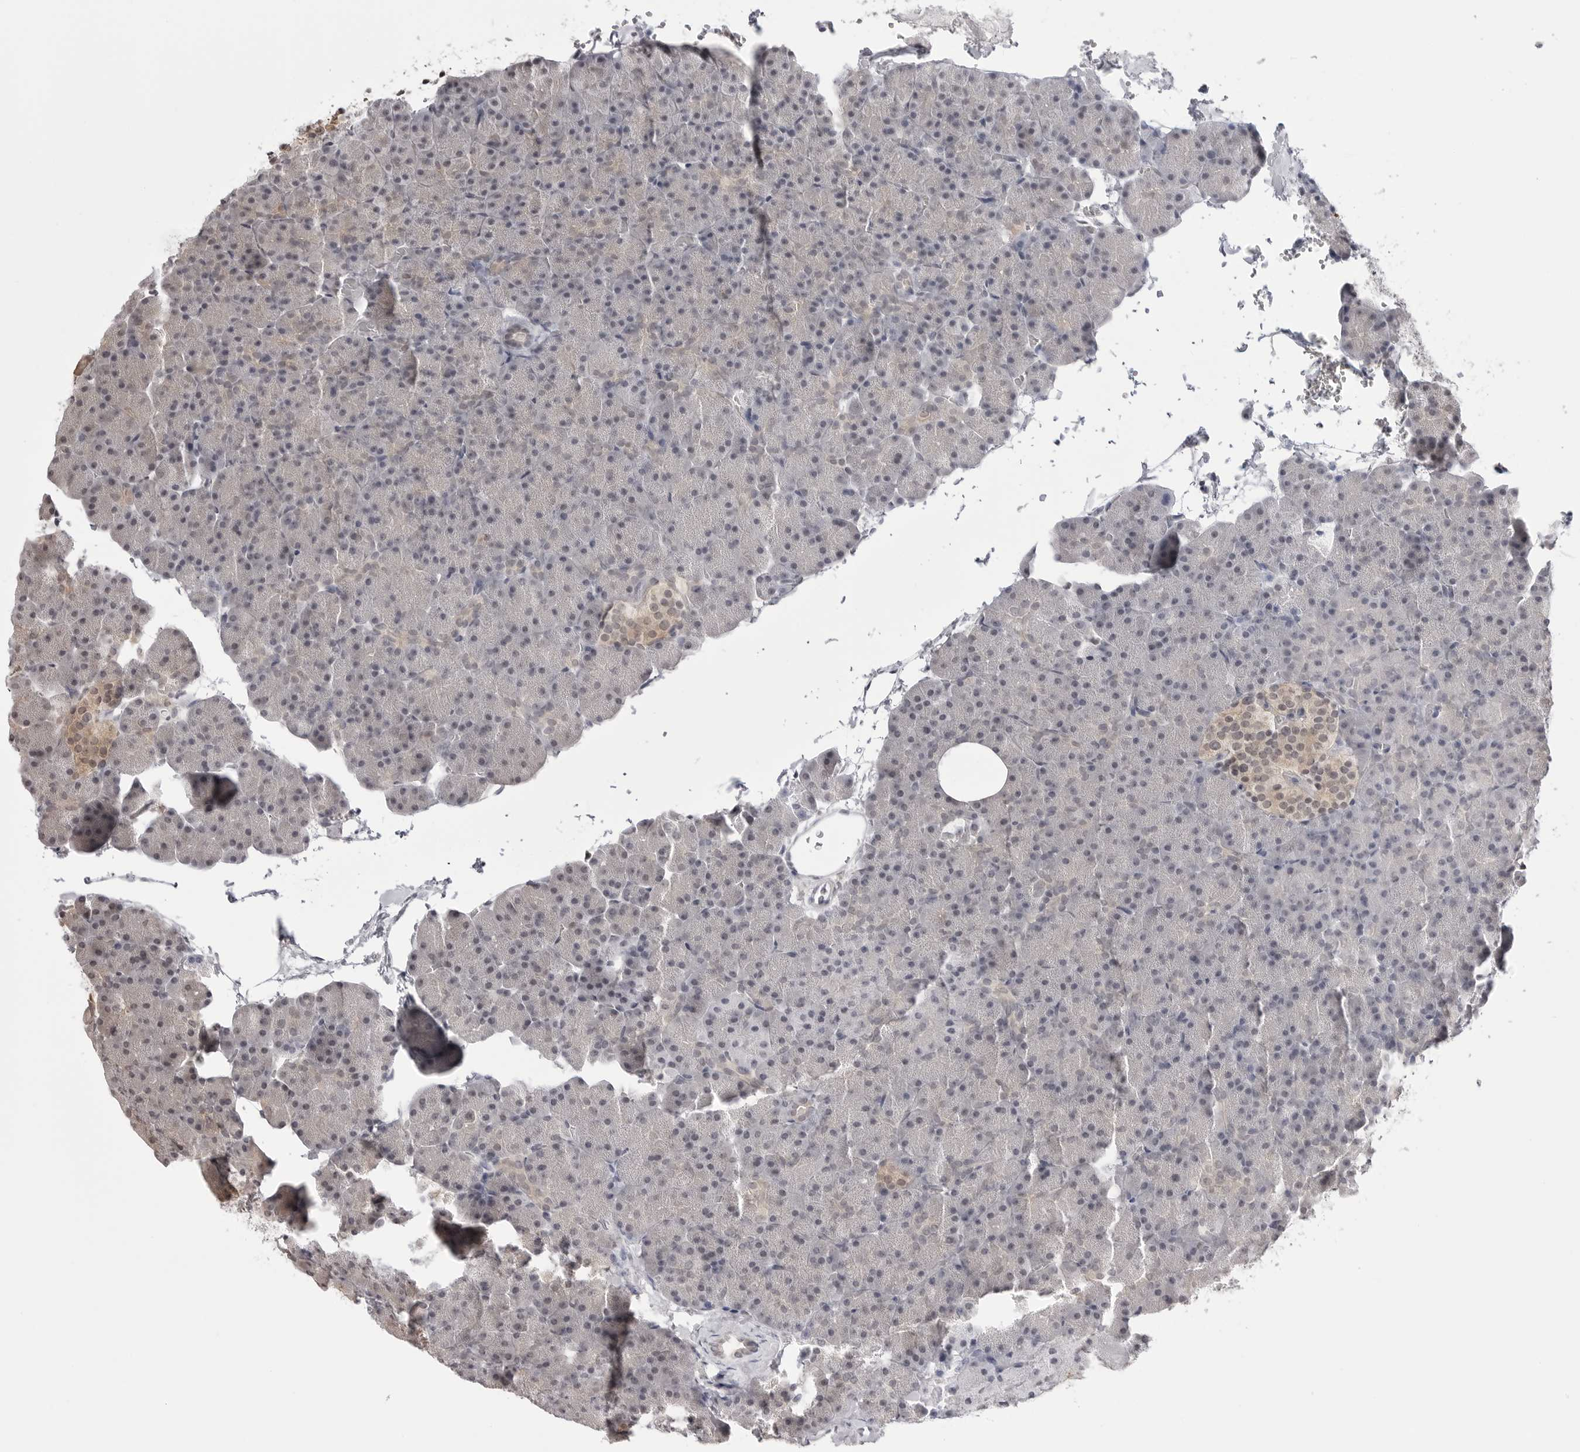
{"staining": {"intensity": "moderate", "quantity": "25%-75%", "location": "cytoplasmic/membranous,nuclear"}, "tissue": "pancreas", "cell_type": "Exocrine glandular cells", "image_type": "normal", "snomed": [{"axis": "morphology", "description": "Normal tissue, NOS"}, {"axis": "morphology", "description": "Carcinoid, malignant, NOS"}, {"axis": "topography", "description": "Pancreas"}], "caption": "Immunohistochemistry histopathology image of normal pancreas stained for a protein (brown), which reveals medium levels of moderate cytoplasmic/membranous,nuclear positivity in about 25%-75% of exocrine glandular cells.", "gene": "YWHAG", "patient": {"sex": "female", "age": 35}}